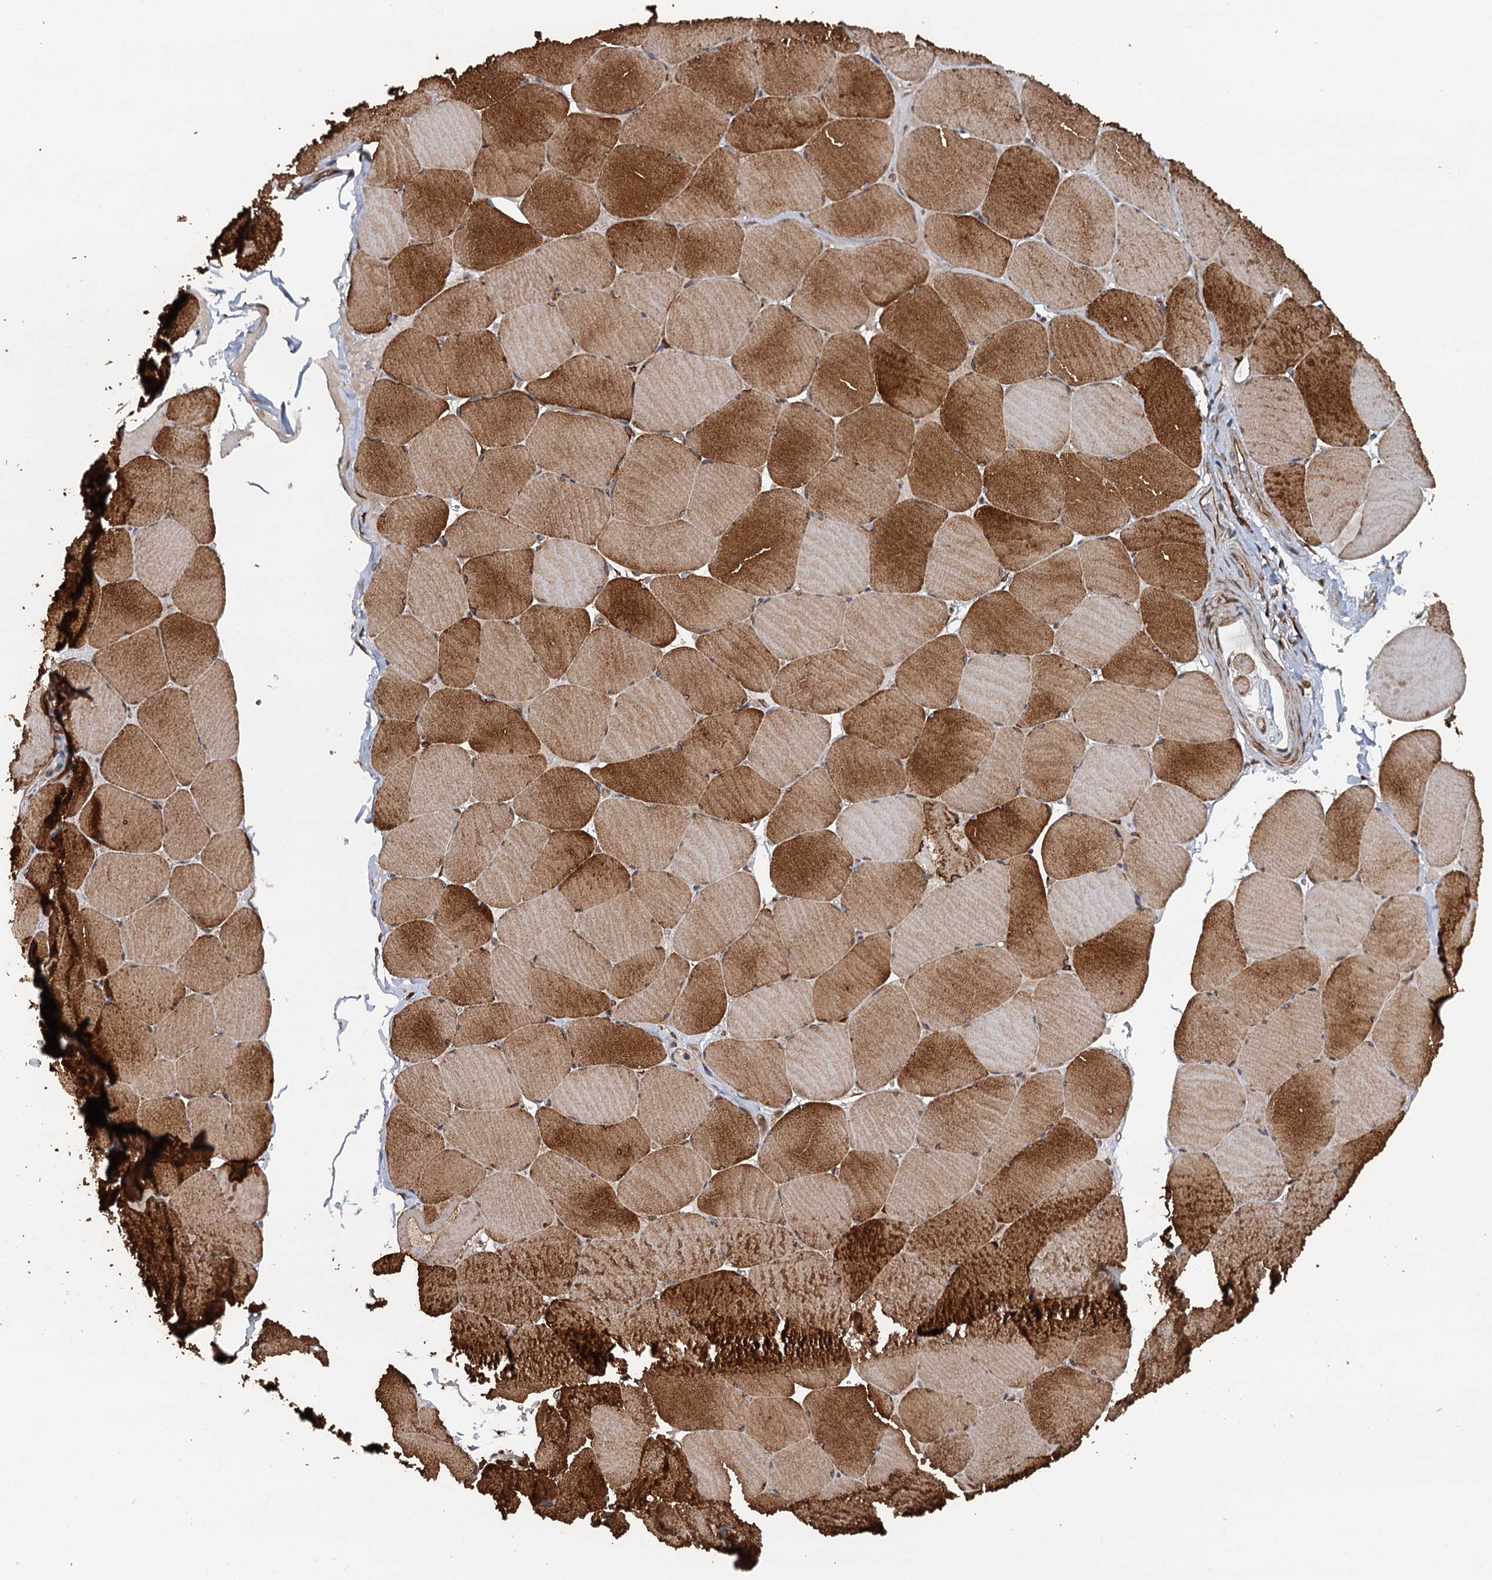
{"staining": {"intensity": "strong", "quantity": ">75%", "location": "cytoplasmic/membranous"}, "tissue": "skeletal muscle", "cell_type": "Myocytes", "image_type": "normal", "snomed": [{"axis": "morphology", "description": "Normal tissue, NOS"}, {"axis": "topography", "description": "Skeletal muscle"}, {"axis": "topography", "description": "Head-Neck"}], "caption": "Protein staining exhibits strong cytoplasmic/membranous expression in about >75% of myocytes in normal skeletal muscle.", "gene": "LRRK2", "patient": {"sex": "male", "age": 66}}